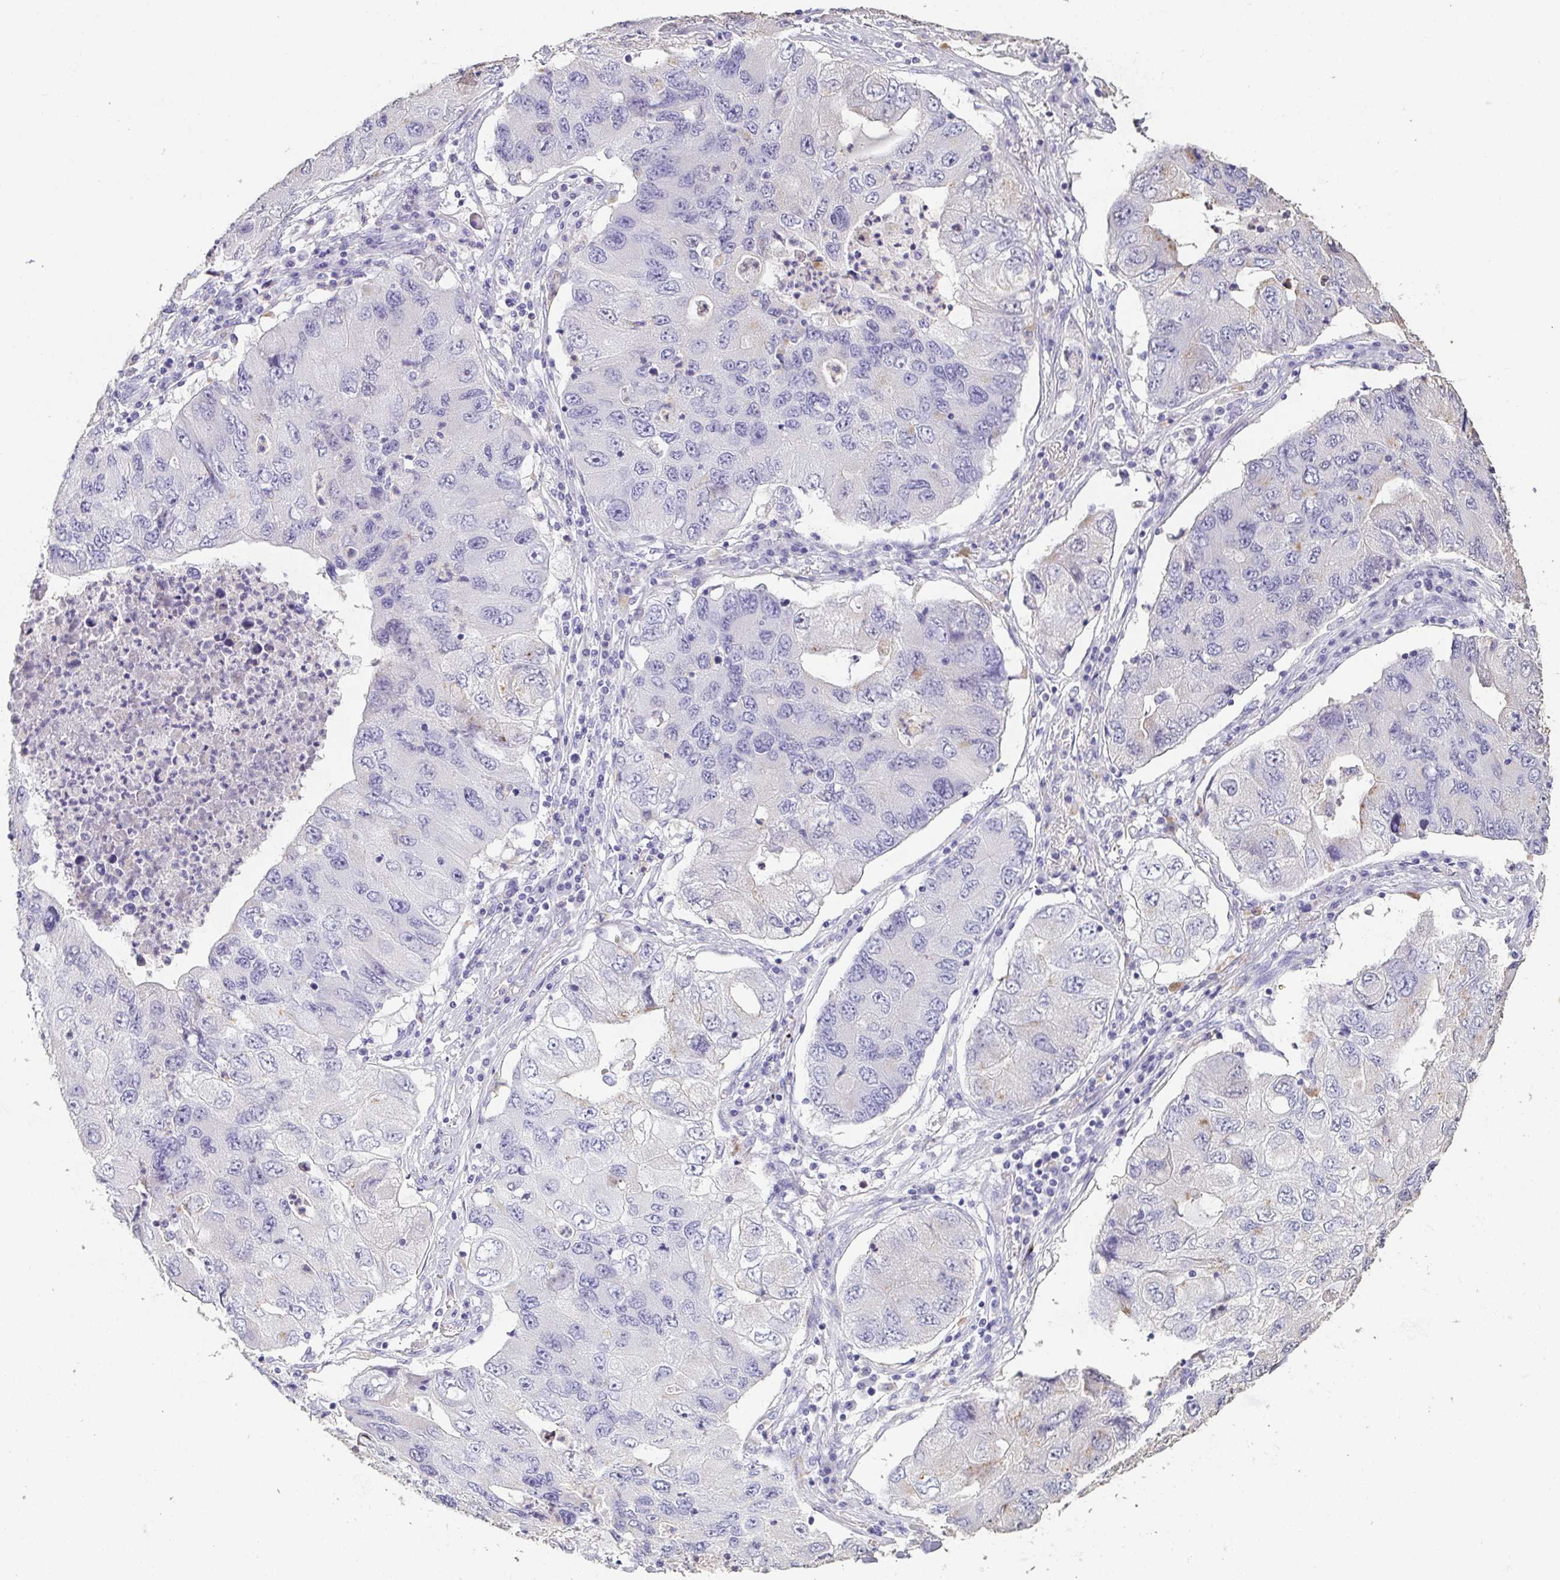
{"staining": {"intensity": "negative", "quantity": "none", "location": "none"}, "tissue": "lung cancer", "cell_type": "Tumor cells", "image_type": "cancer", "snomed": [{"axis": "morphology", "description": "Adenocarcinoma, NOS"}, {"axis": "morphology", "description": "Adenocarcinoma, metastatic, NOS"}, {"axis": "topography", "description": "Lymph node"}, {"axis": "topography", "description": "Lung"}], "caption": "An immunohistochemistry (IHC) micrograph of adenocarcinoma (lung) is shown. There is no staining in tumor cells of adenocarcinoma (lung).", "gene": "BPIFA2", "patient": {"sex": "female", "age": 54}}